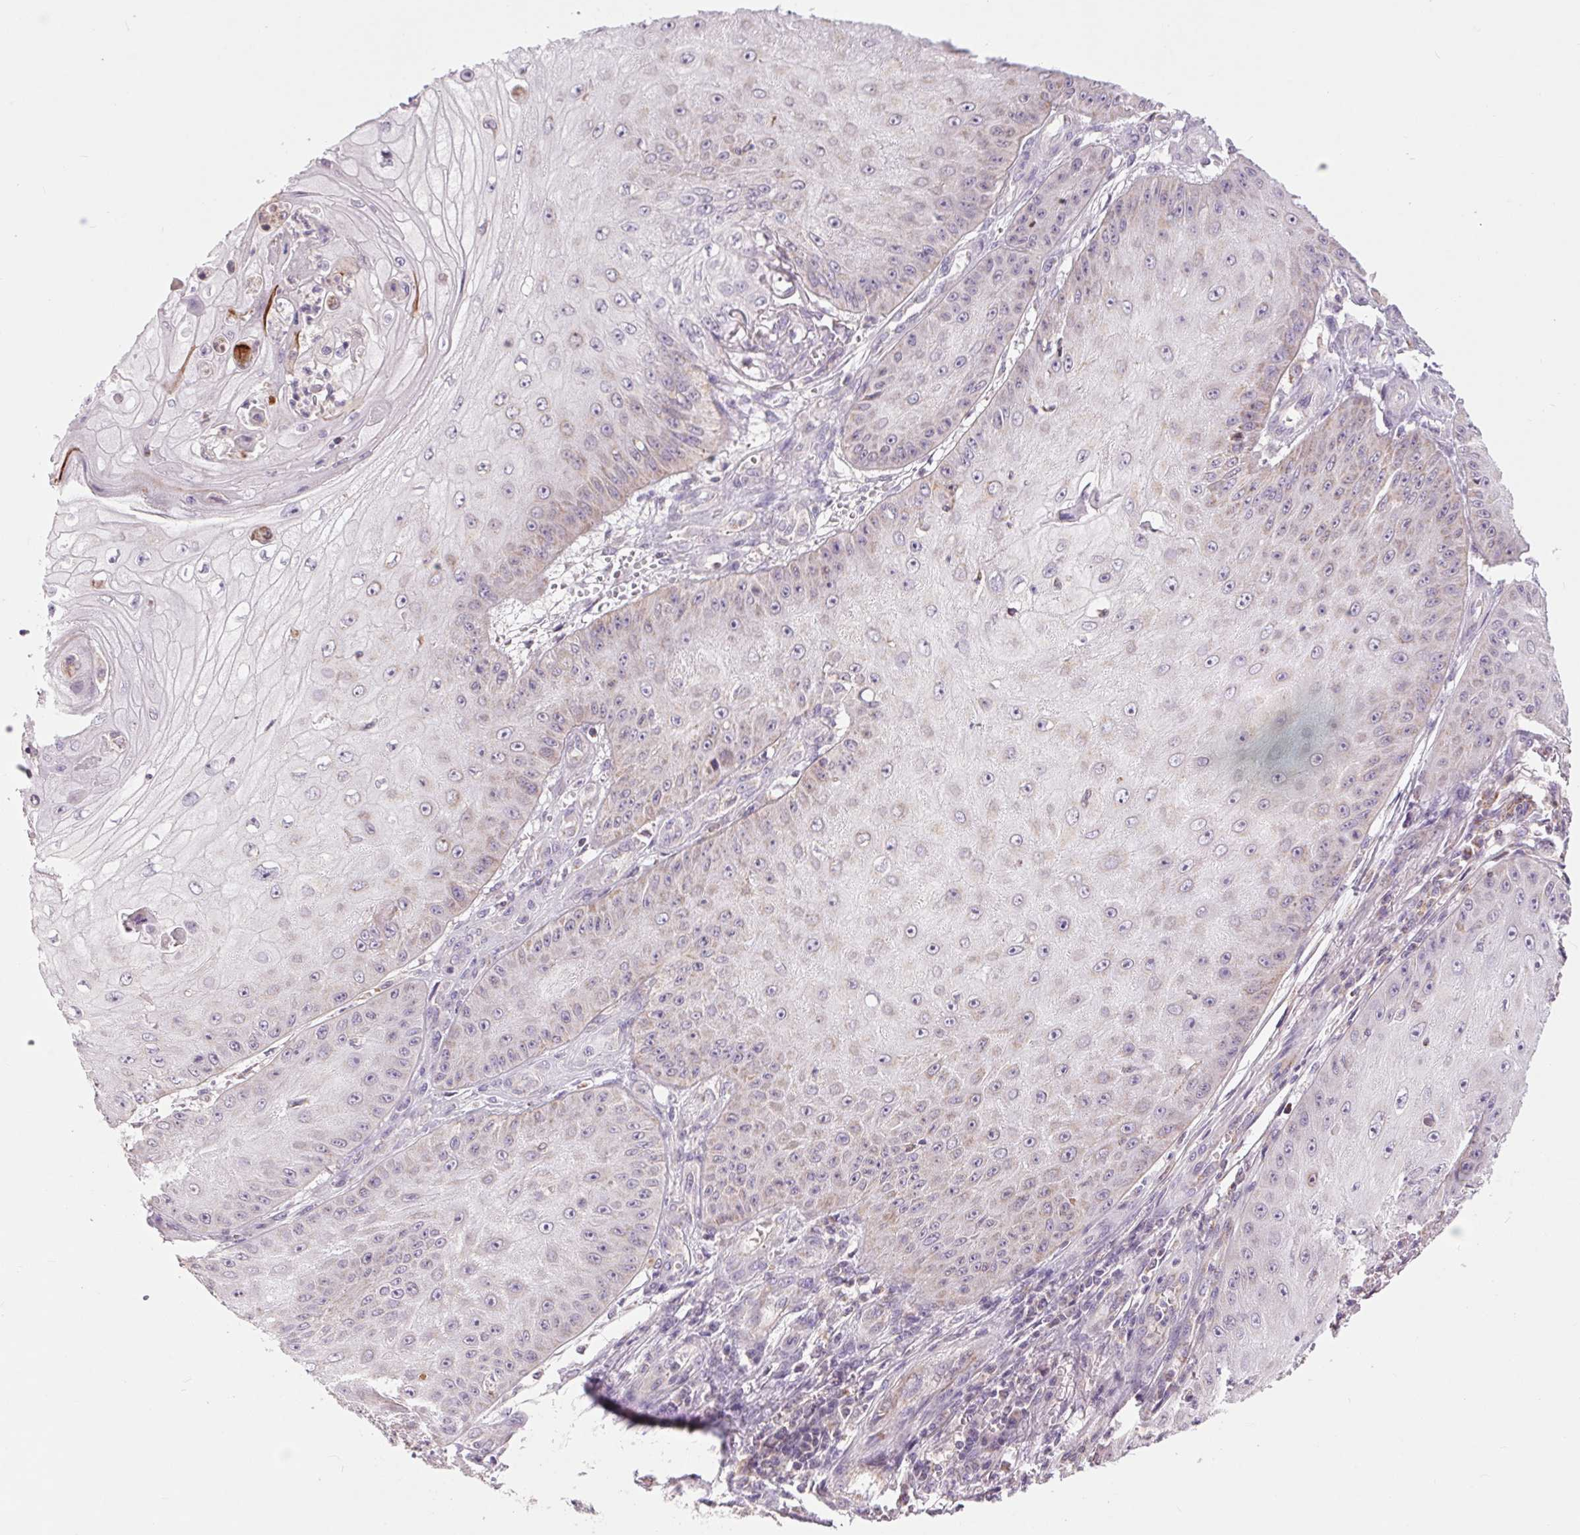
{"staining": {"intensity": "negative", "quantity": "none", "location": "none"}, "tissue": "skin cancer", "cell_type": "Tumor cells", "image_type": "cancer", "snomed": [{"axis": "morphology", "description": "Squamous cell carcinoma, NOS"}, {"axis": "topography", "description": "Skin"}], "caption": "Human skin cancer stained for a protein using immunohistochemistry (IHC) exhibits no expression in tumor cells.", "gene": "COX6A1", "patient": {"sex": "male", "age": 70}}